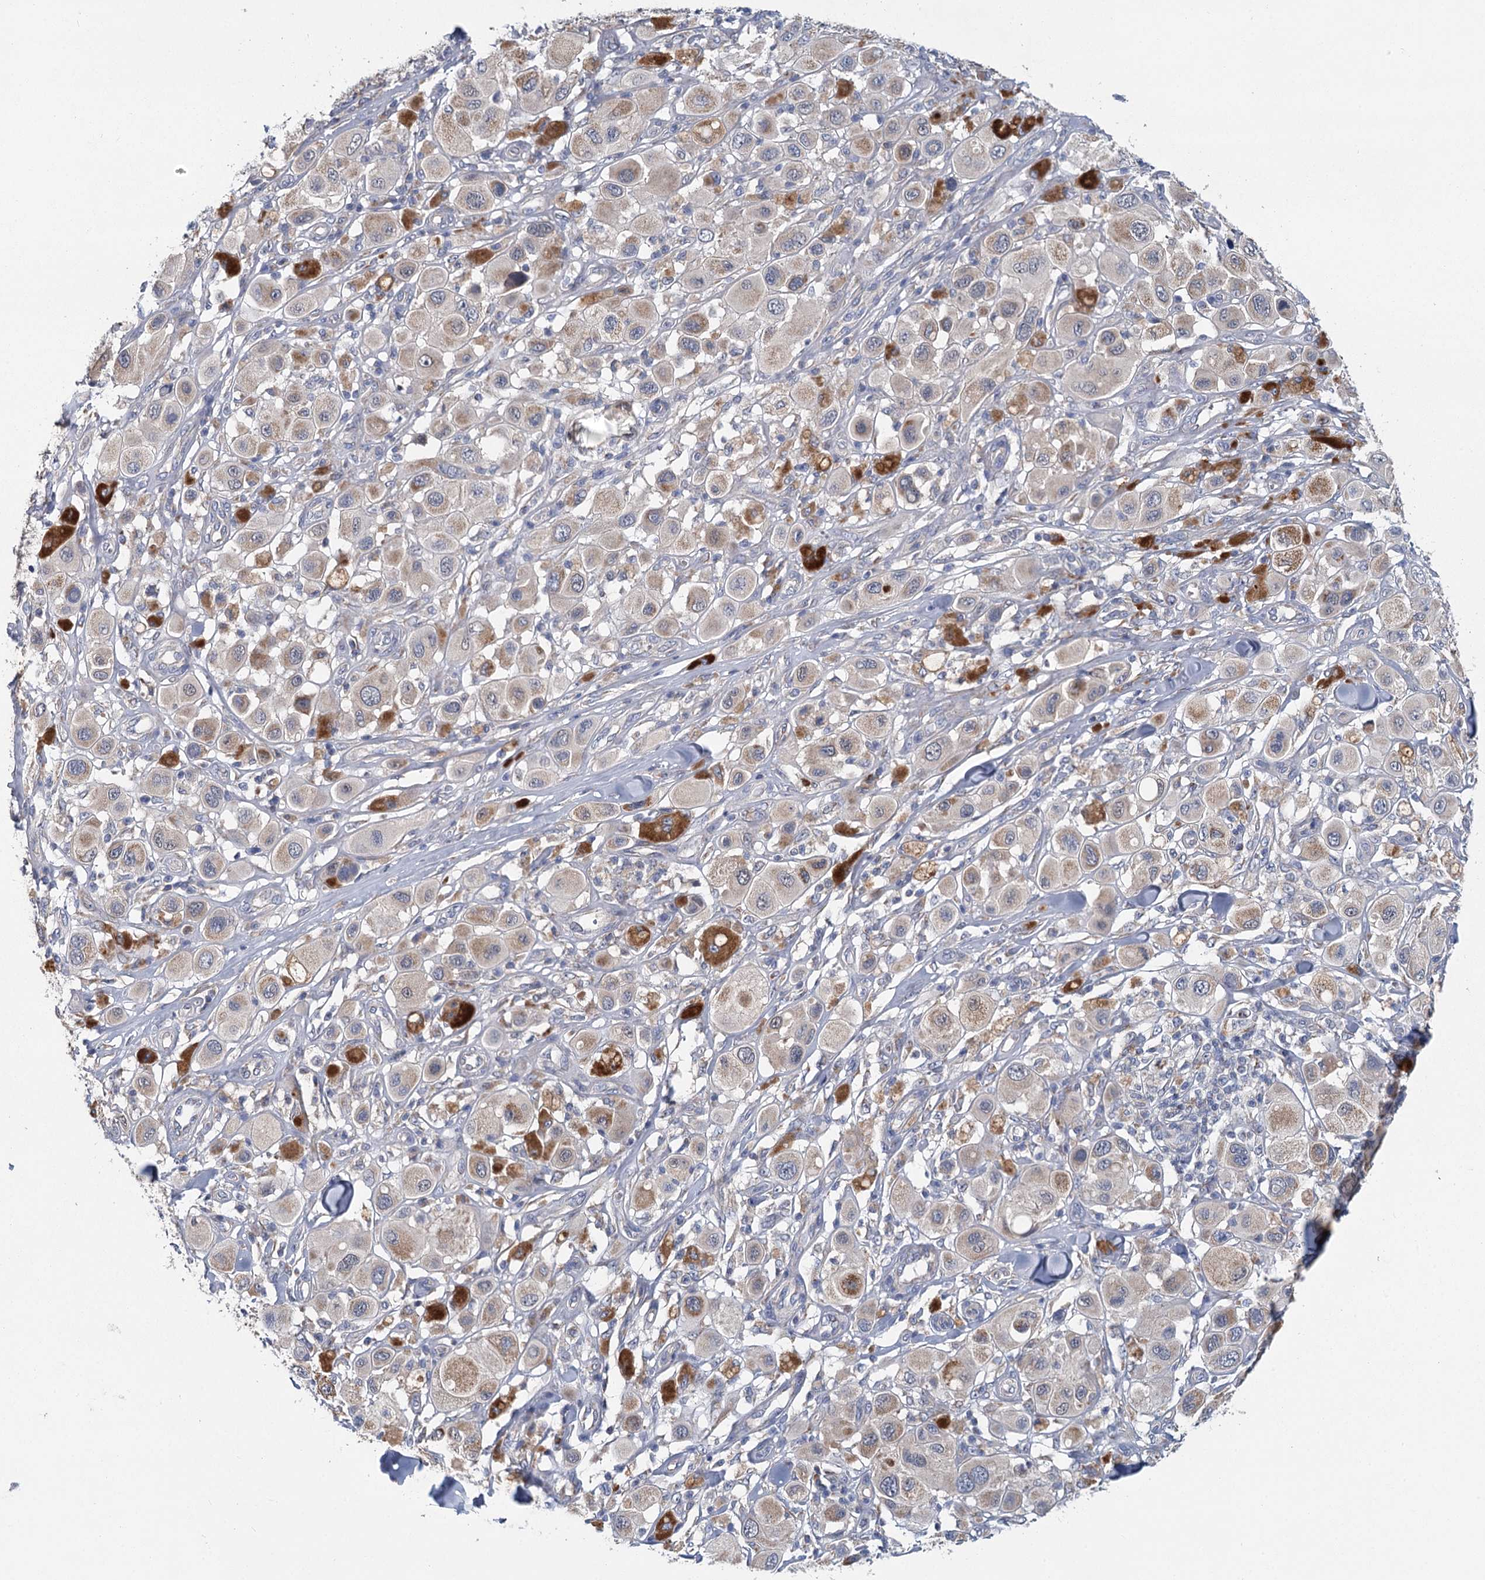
{"staining": {"intensity": "moderate", "quantity": "<25%", "location": "cytoplasmic/membranous"}, "tissue": "melanoma", "cell_type": "Tumor cells", "image_type": "cancer", "snomed": [{"axis": "morphology", "description": "Malignant melanoma, Metastatic site"}, {"axis": "topography", "description": "Skin"}], "caption": "Melanoma tissue shows moderate cytoplasmic/membranous positivity in approximately <25% of tumor cells, visualized by immunohistochemistry.", "gene": "ANKRD16", "patient": {"sex": "male", "age": 41}}